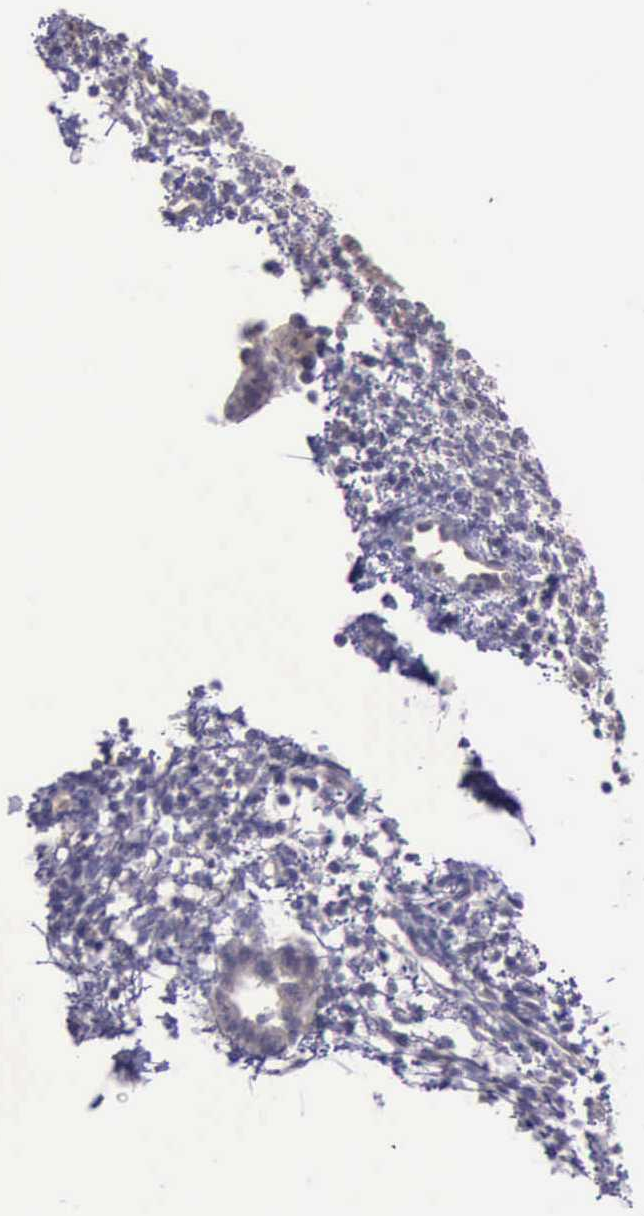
{"staining": {"intensity": "negative", "quantity": "none", "location": "none"}, "tissue": "endometrium", "cell_type": "Cells in endometrial stroma", "image_type": "normal", "snomed": [{"axis": "morphology", "description": "Normal tissue, NOS"}, {"axis": "topography", "description": "Endometrium"}], "caption": "Benign endometrium was stained to show a protein in brown. There is no significant positivity in cells in endometrial stroma.", "gene": "PLEK2", "patient": {"sex": "female", "age": 35}}